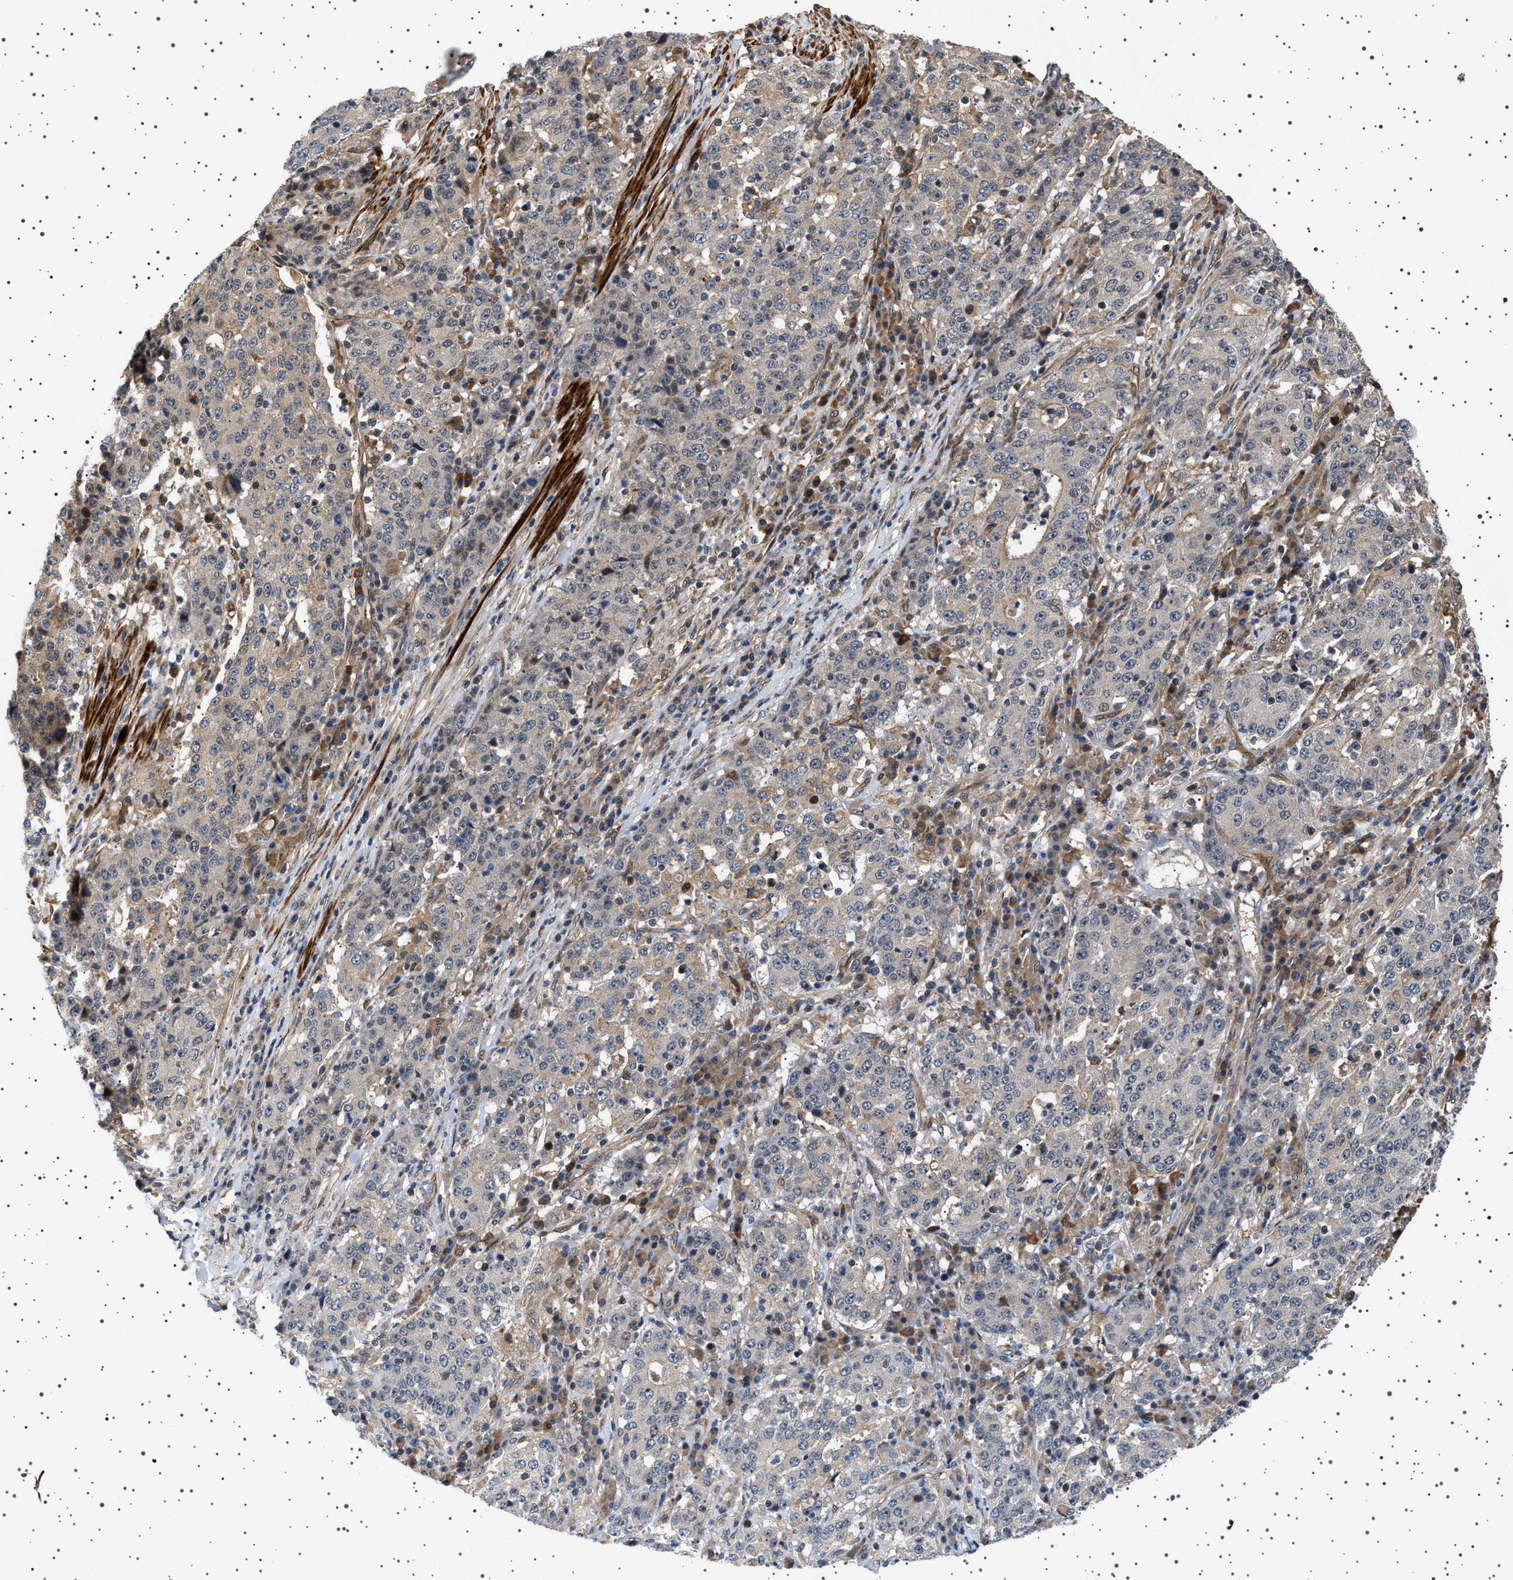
{"staining": {"intensity": "negative", "quantity": "none", "location": "none"}, "tissue": "stomach cancer", "cell_type": "Tumor cells", "image_type": "cancer", "snomed": [{"axis": "morphology", "description": "Adenocarcinoma, NOS"}, {"axis": "topography", "description": "Stomach"}], "caption": "Tumor cells show no significant staining in stomach cancer (adenocarcinoma).", "gene": "BAG3", "patient": {"sex": "male", "age": 59}}